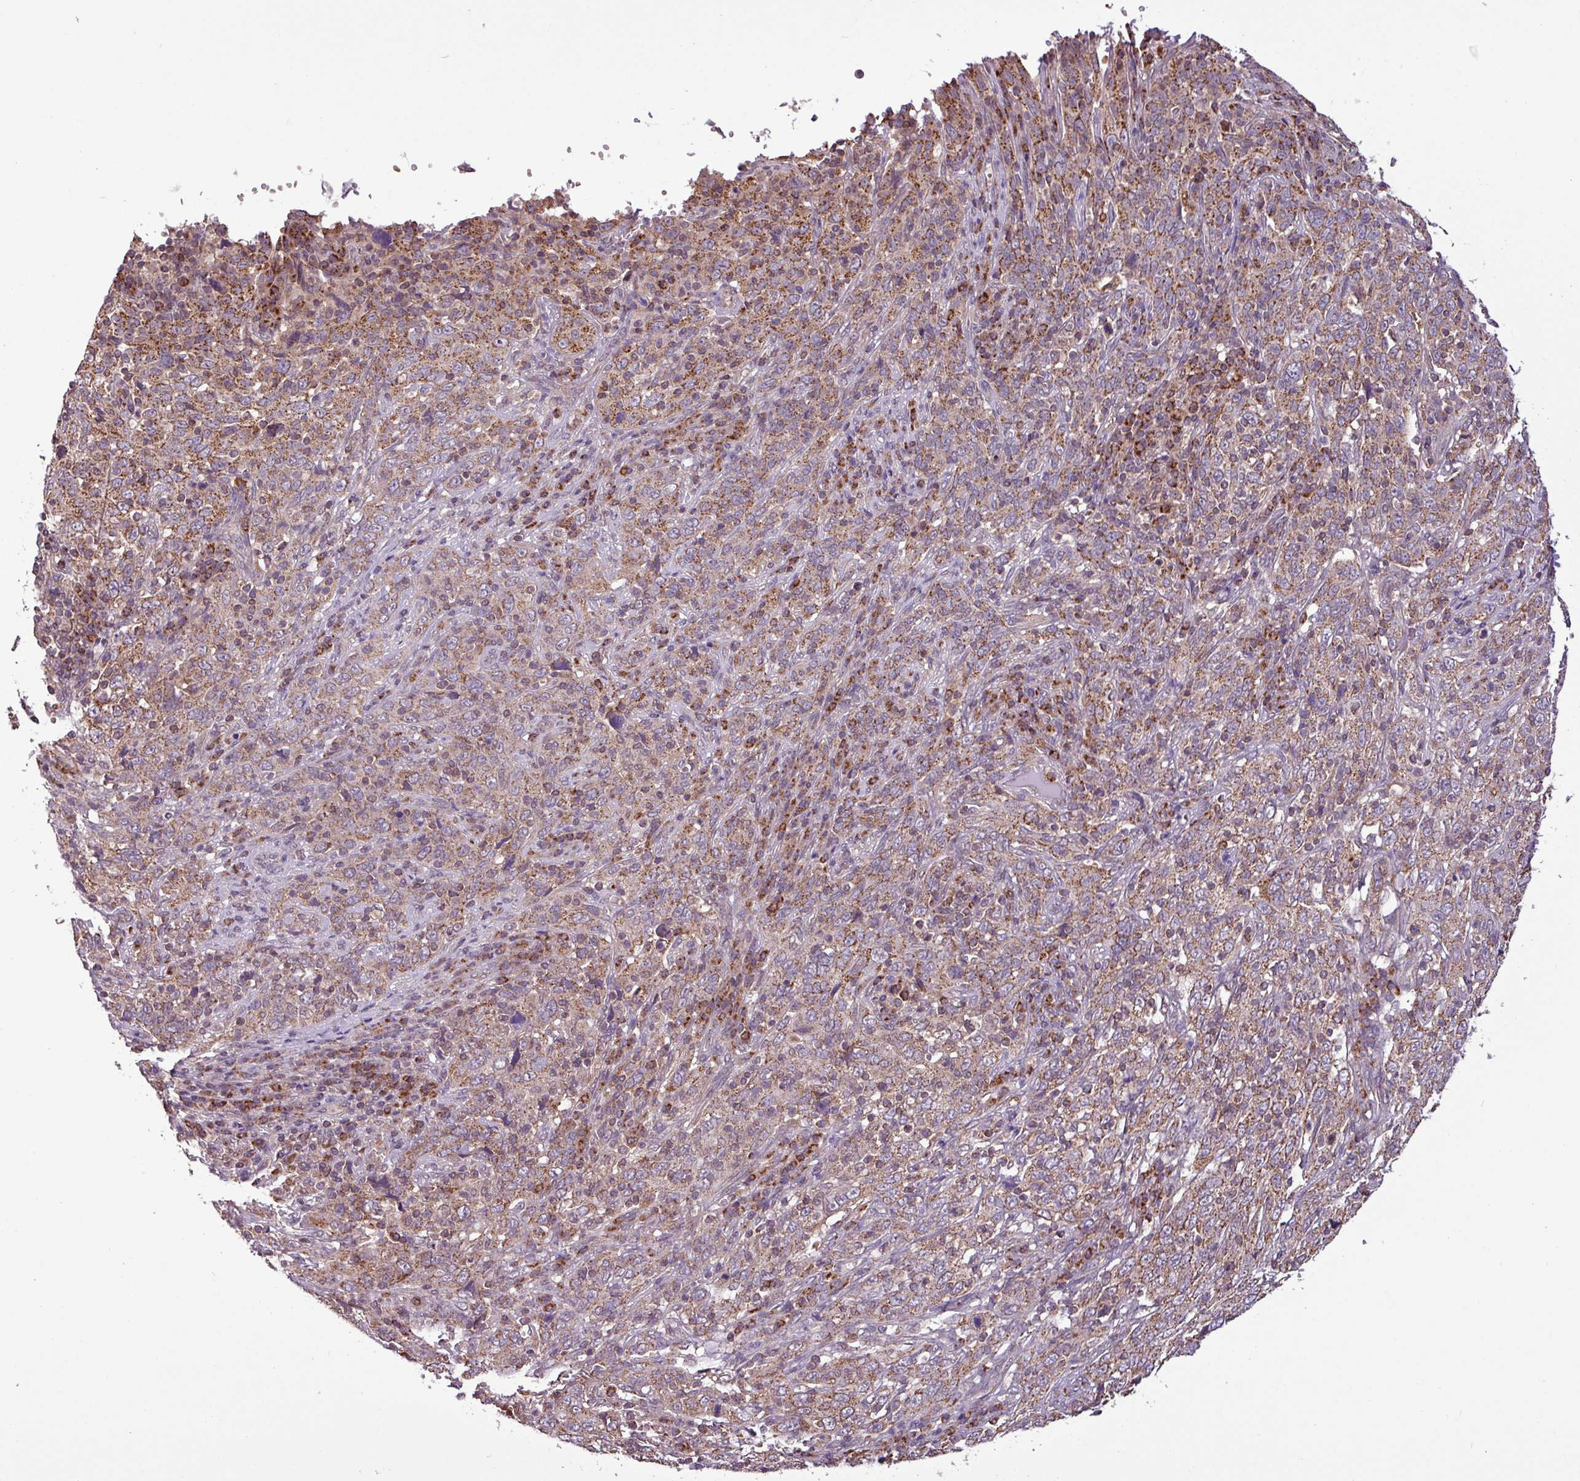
{"staining": {"intensity": "moderate", "quantity": ">75%", "location": "cytoplasmic/membranous"}, "tissue": "cervical cancer", "cell_type": "Tumor cells", "image_type": "cancer", "snomed": [{"axis": "morphology", "description": "Squamous cell carcinoma, NOS"}, {"axis": "topography", "description": "Cervix"}], "caption": "Immunohistochemical staining of human cervical squamous cell carcinoma exhibits medium levels of moderate cytoplasmic/membranous protein expression in about >75% of tumor cells. The protein of interest is shown in brown color, while the nuclei are stained blue.", "gene": "MCTP2", "patient": {"sex": "female", "age": 46}}